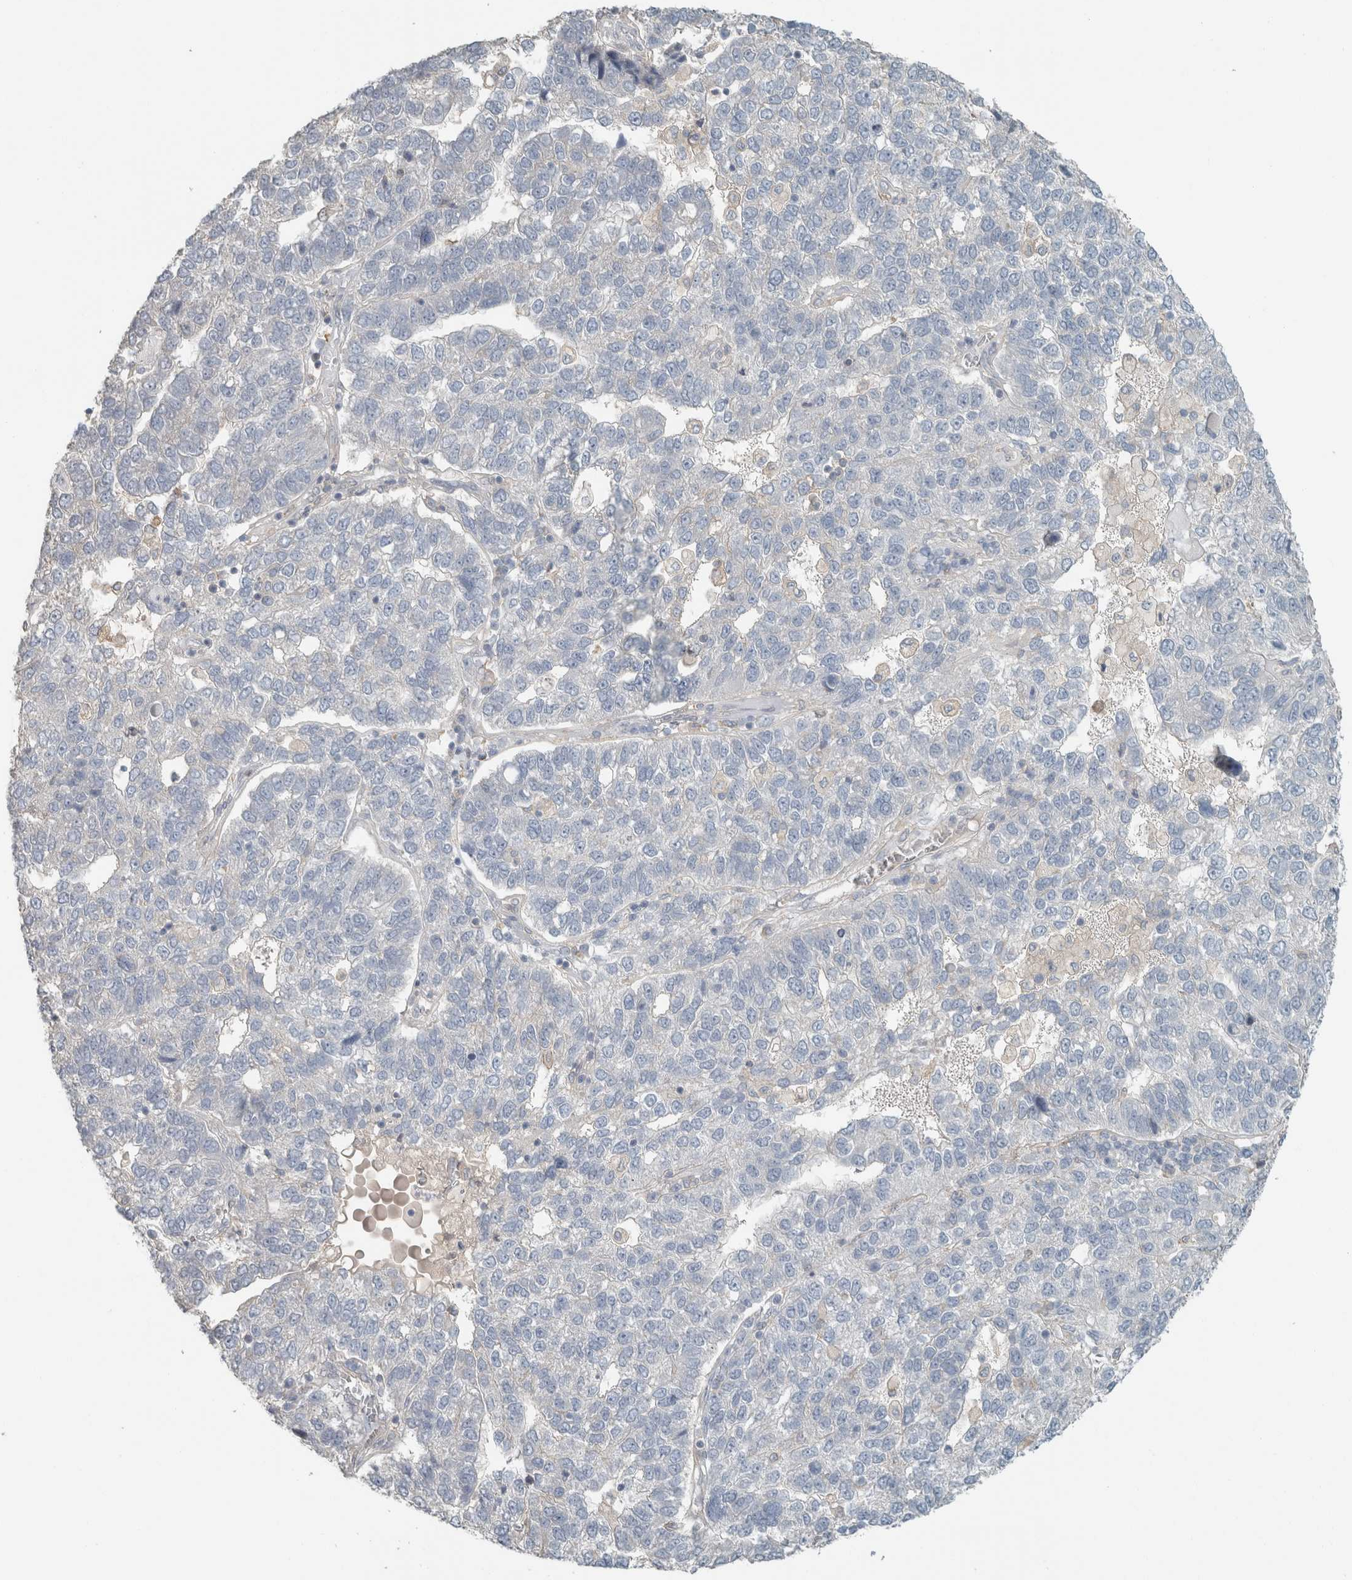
{"staining": {"intensity": "negative", "quantity": "none", "location": "none"}, "tissue": "pancreatic cancer", "cell_type": "Tumor cells", "image_type": "cancer", "snomed": [{"axis": "morphology", "description": "Adenocarcinoma, NOS"}, {"axis": "topography", "description": "Pancreas"}], "caption": "This is an immunohistochemistry photomicrograph of human pancreatic cancer (adenocarcinoma). There is no staining in tumor cells.", "gene": "SCIN", "patient": {"sex": "female", "age": 61}}